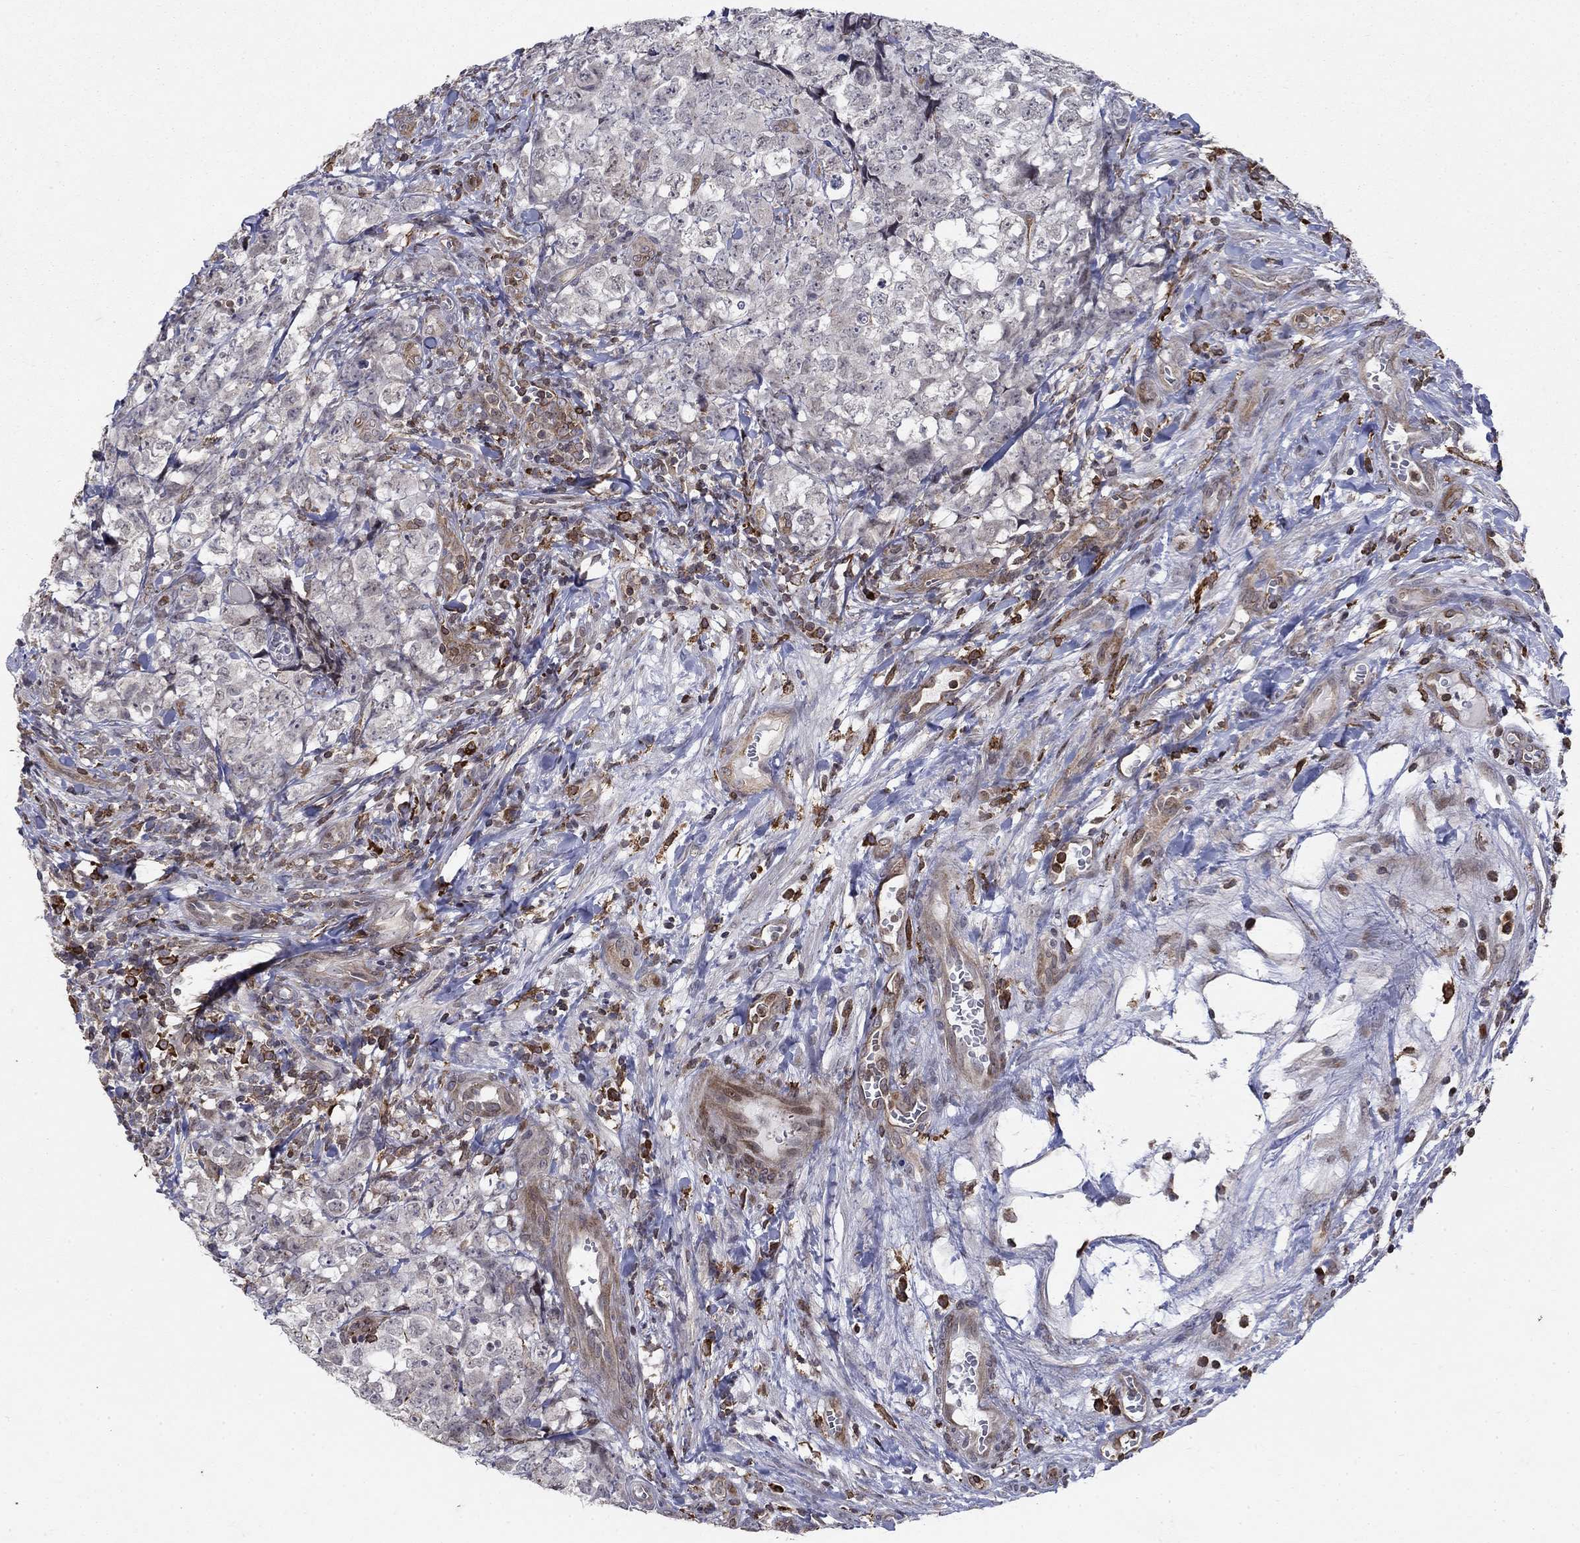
{"staining": {"intensity": "negative", "quantity": "none", "location": "none"}, "tissue": "testis cancer", "cell_type": "Tumor cells", "image_type": "cancer", "snomed": [{"axis": "morphology", "description": "Carcinoma, Embryonal, NOS"}, {"axis": "topography", "description": "Testis"}], "caption": "IHC of testis embryonal carcinoma exhibits no positivity in tumor cells.", "gene": "DHRS7", "patient": {"sex": "male", "age": 23}}